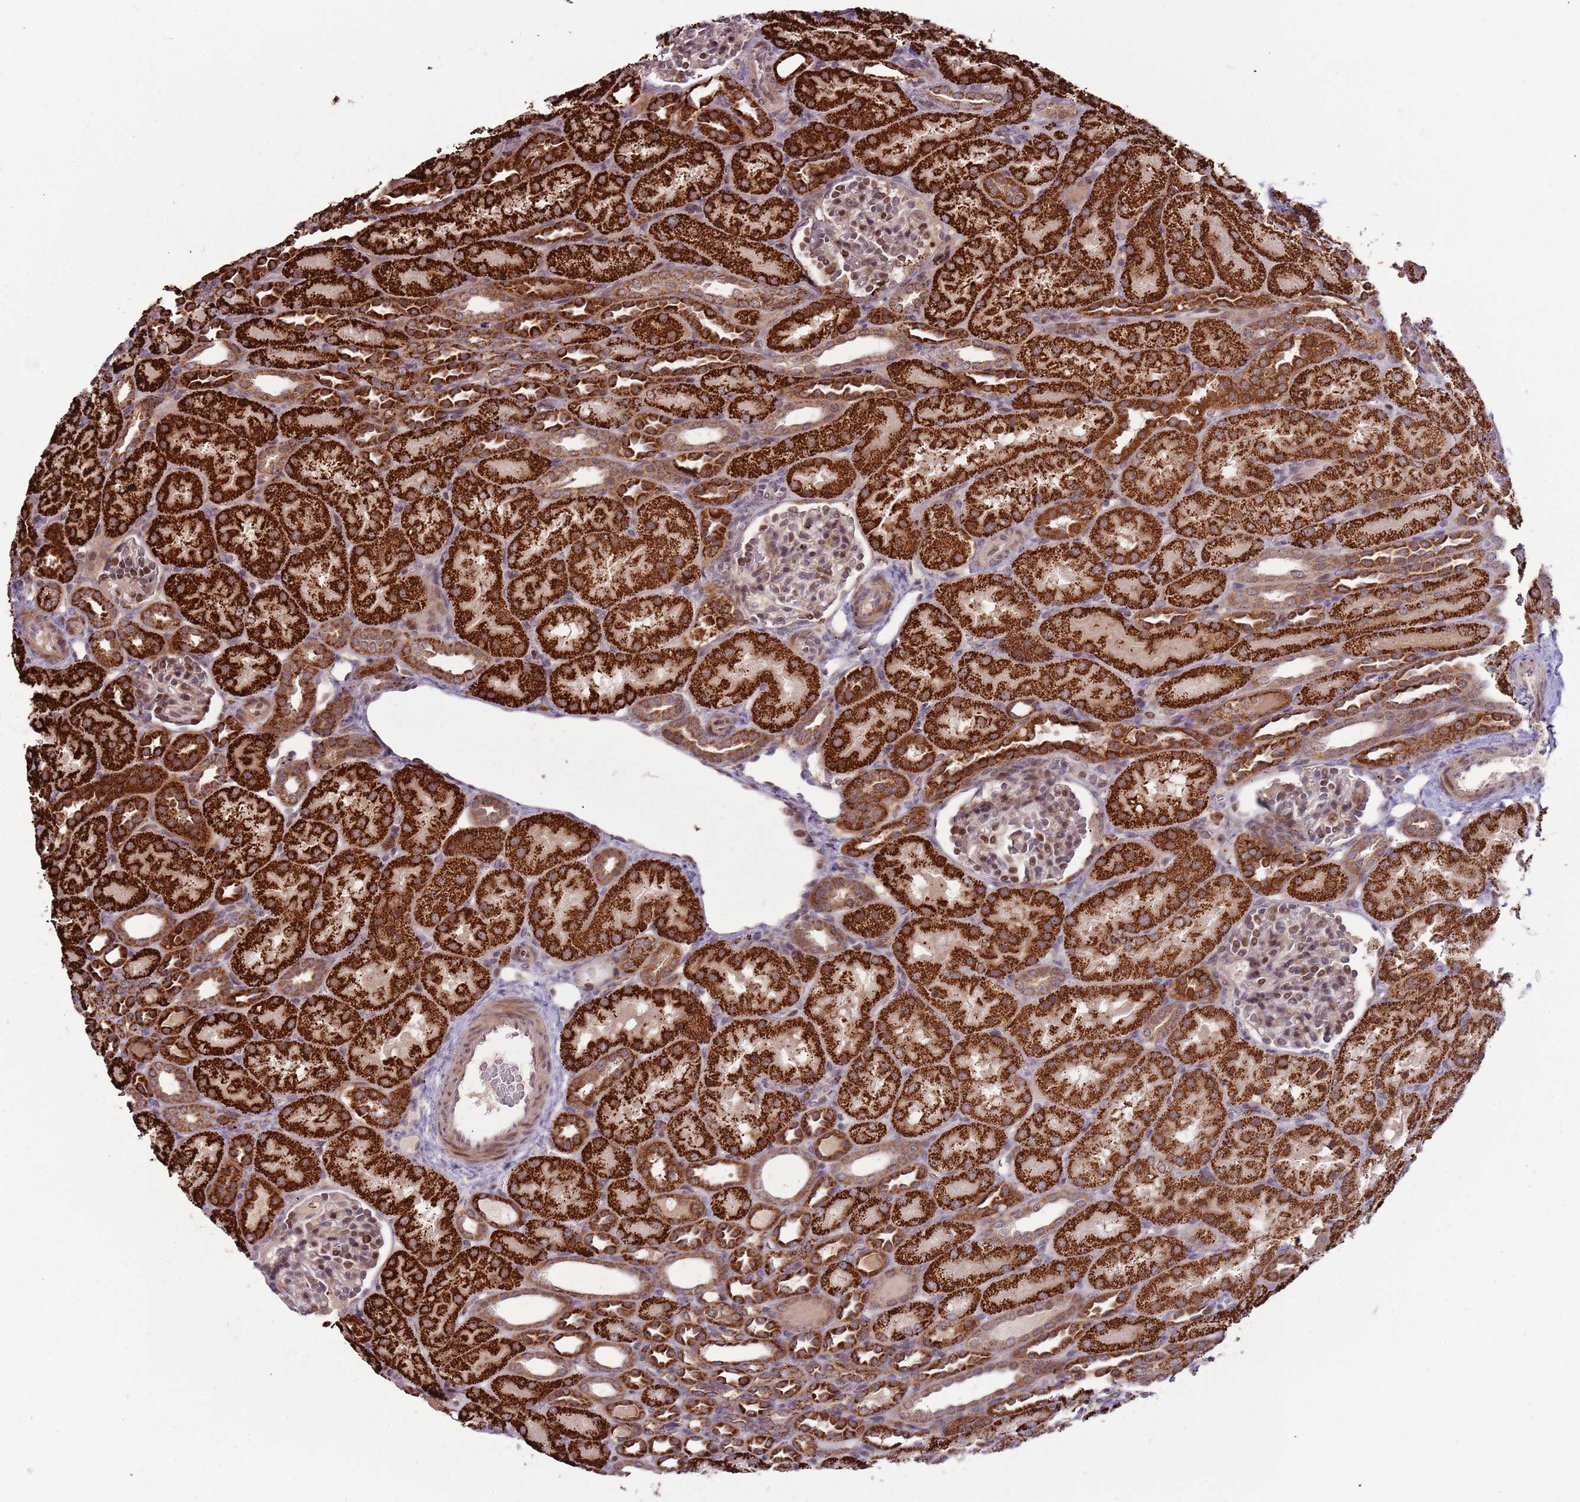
{"staining": {"intensity": "moderate", "quantity": "25%-75%", "location": "nuclear"}, "tissue": "kidney", "cell_type": "Cells in glomeruli", "image_type": "normal", "snomed": [{"axis": "morphology", "description": "Normal tissue, NOS"}, {"axis": "topography", "description": "Kidney"}], "caption": "Immunohistochemical staining of normal human kidney exhibits moderate nuclear protein staining in approximately 25%-75% of cells in glomeruli.", "gene": "ULK3", "patient": {"sex": "male", "age": 1}}